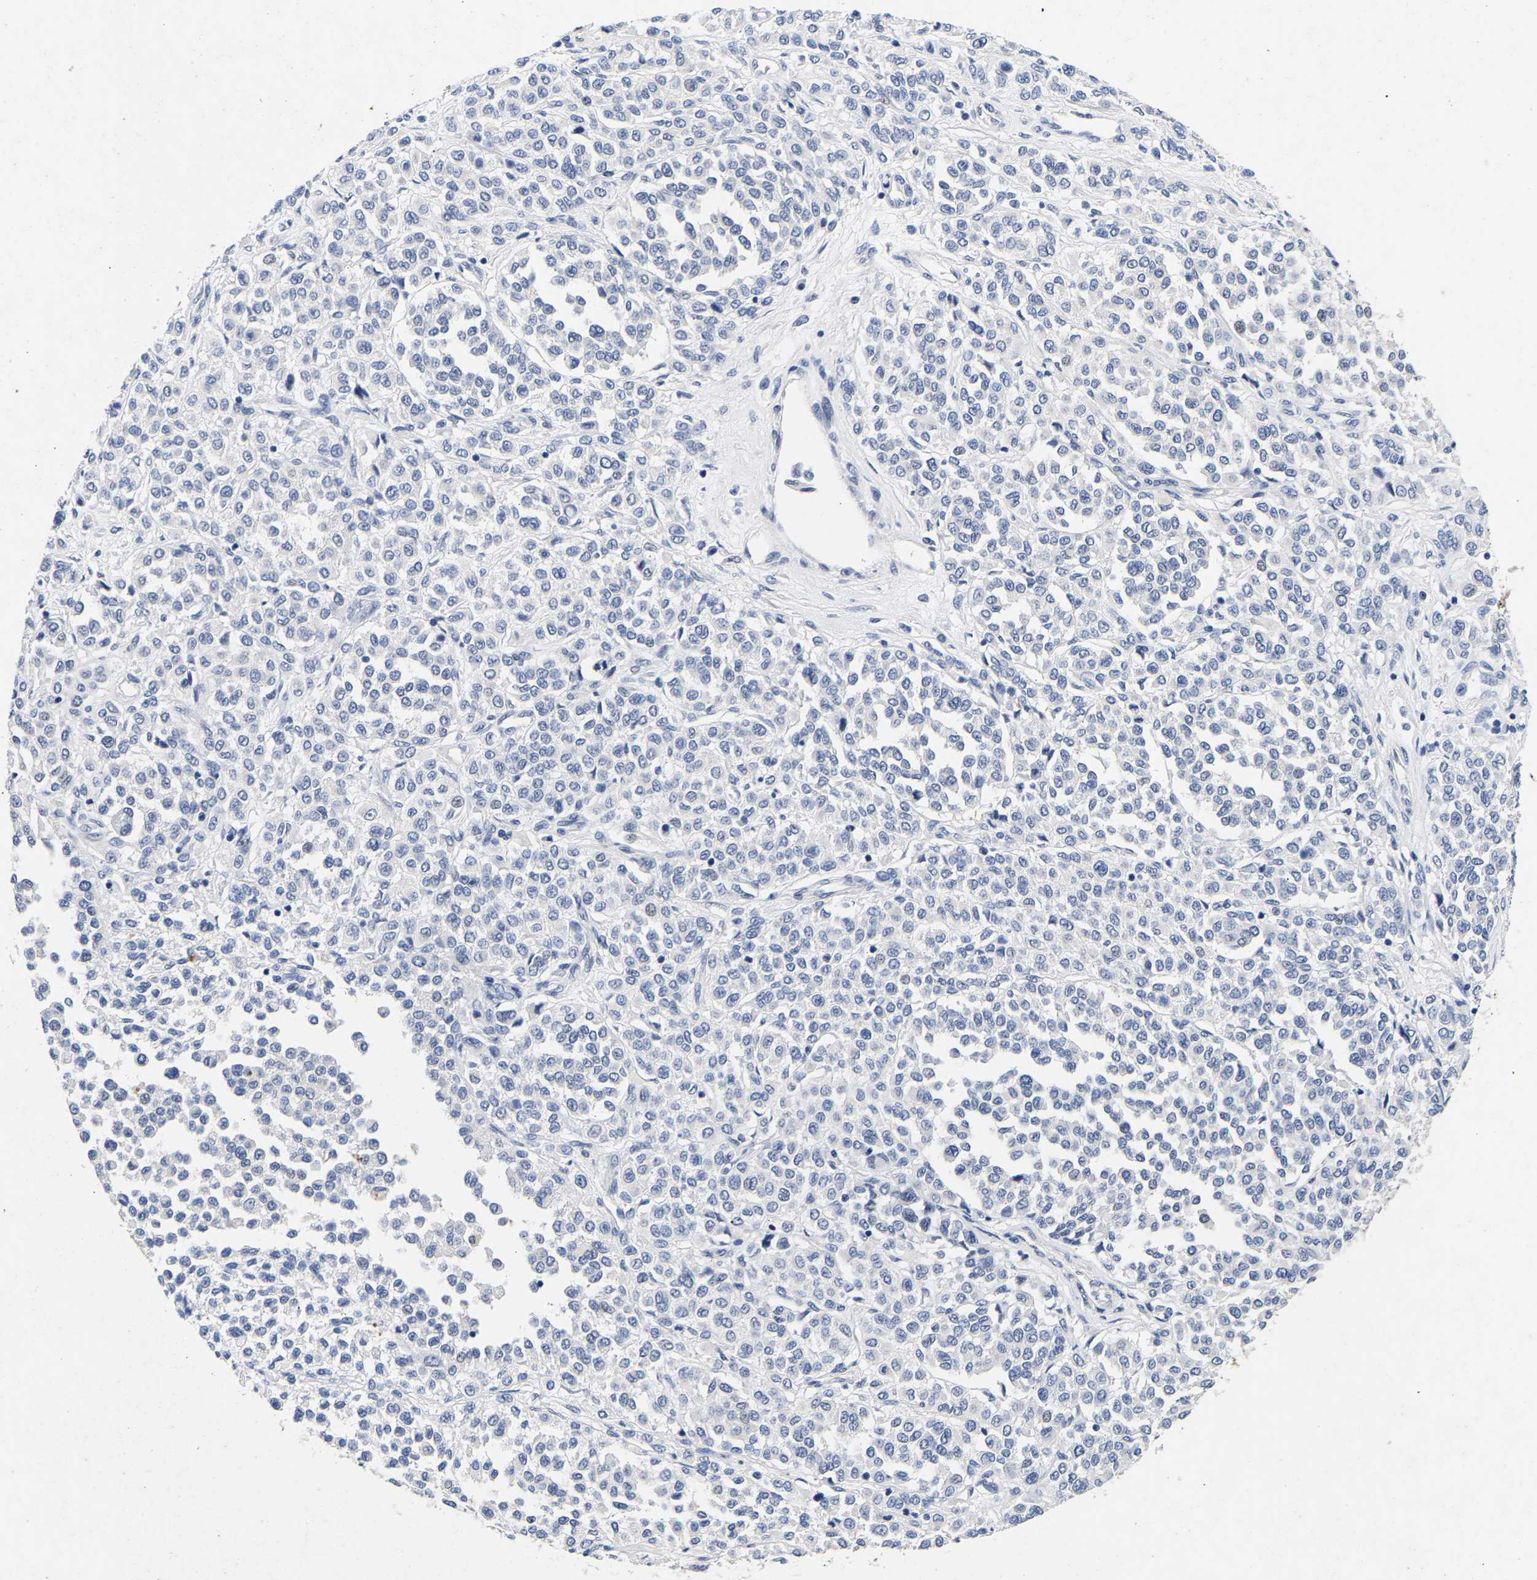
{"staining": {"intensity": "negative", "quantity": "none", "location": "none"}, "tissue": "melanoma", "cell_type": "Tumor cells", "image_type": "cancer", "snomed": [{"axis": "morphology", "description": "Malignant melanoma, Metastatic site"}, {"axis": "topography", "description": "Pancreas"}], "caption": "This photomicrograph is of melanoma stained with immunohistochemistry (IHC) to label a protein in brown with the nuclei are counter-stained blue. There is no expression in tumor cells.", "gene": "CCDC6", "patient": {"sex": "female", "age": 30}}